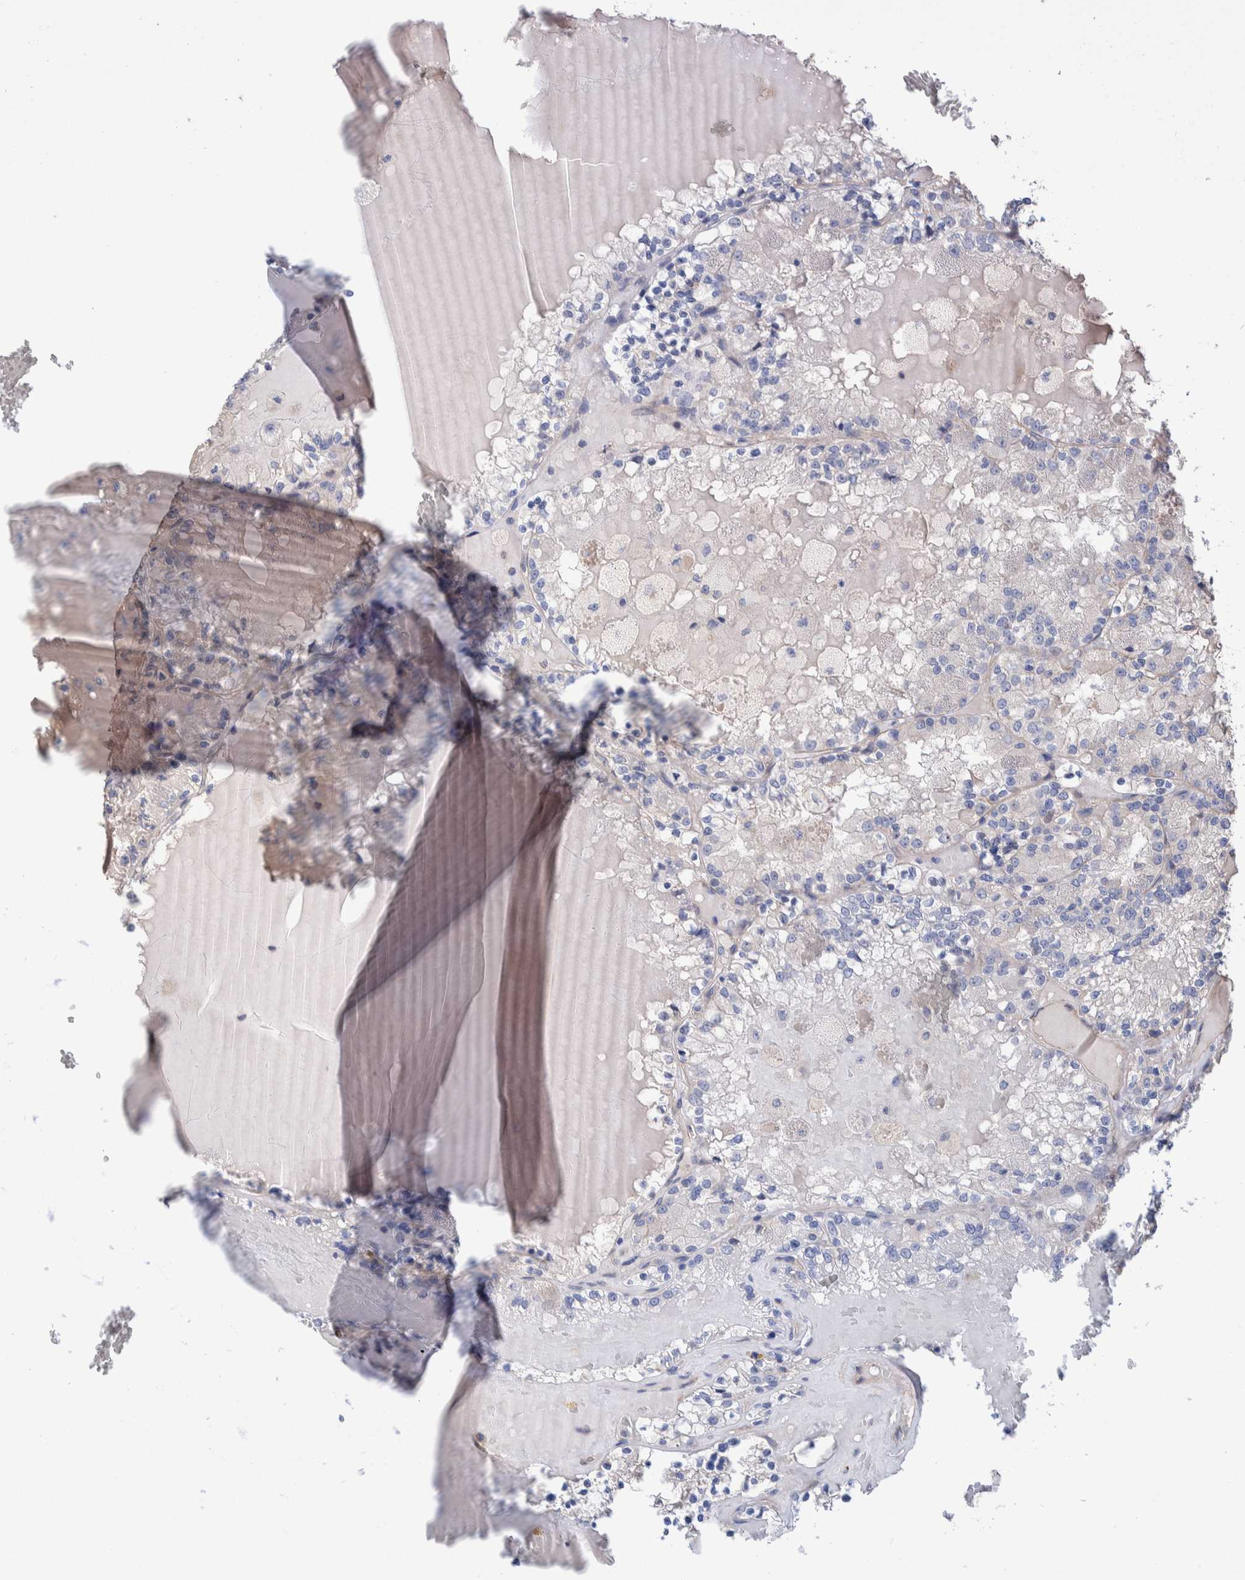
{"staining": {"intensity": "negative", "quantity": "none", "location": "none"}, "tissue": "renal cancer", "cell_type": "Tumor cells", "image_type": "cancer", "snomed": [{"axis": "morphology", "description": "Adenocarcinoma, NOS"}, {"axis": "topography", "description": "Kidney"}], "caption": "Immunohistochemistry (IHC) of human renal adenocarcinoma demonstrates no staining in tumor cells.", "gene": "SLC45A4", "patient": {"sex": "female", "age": 56}}